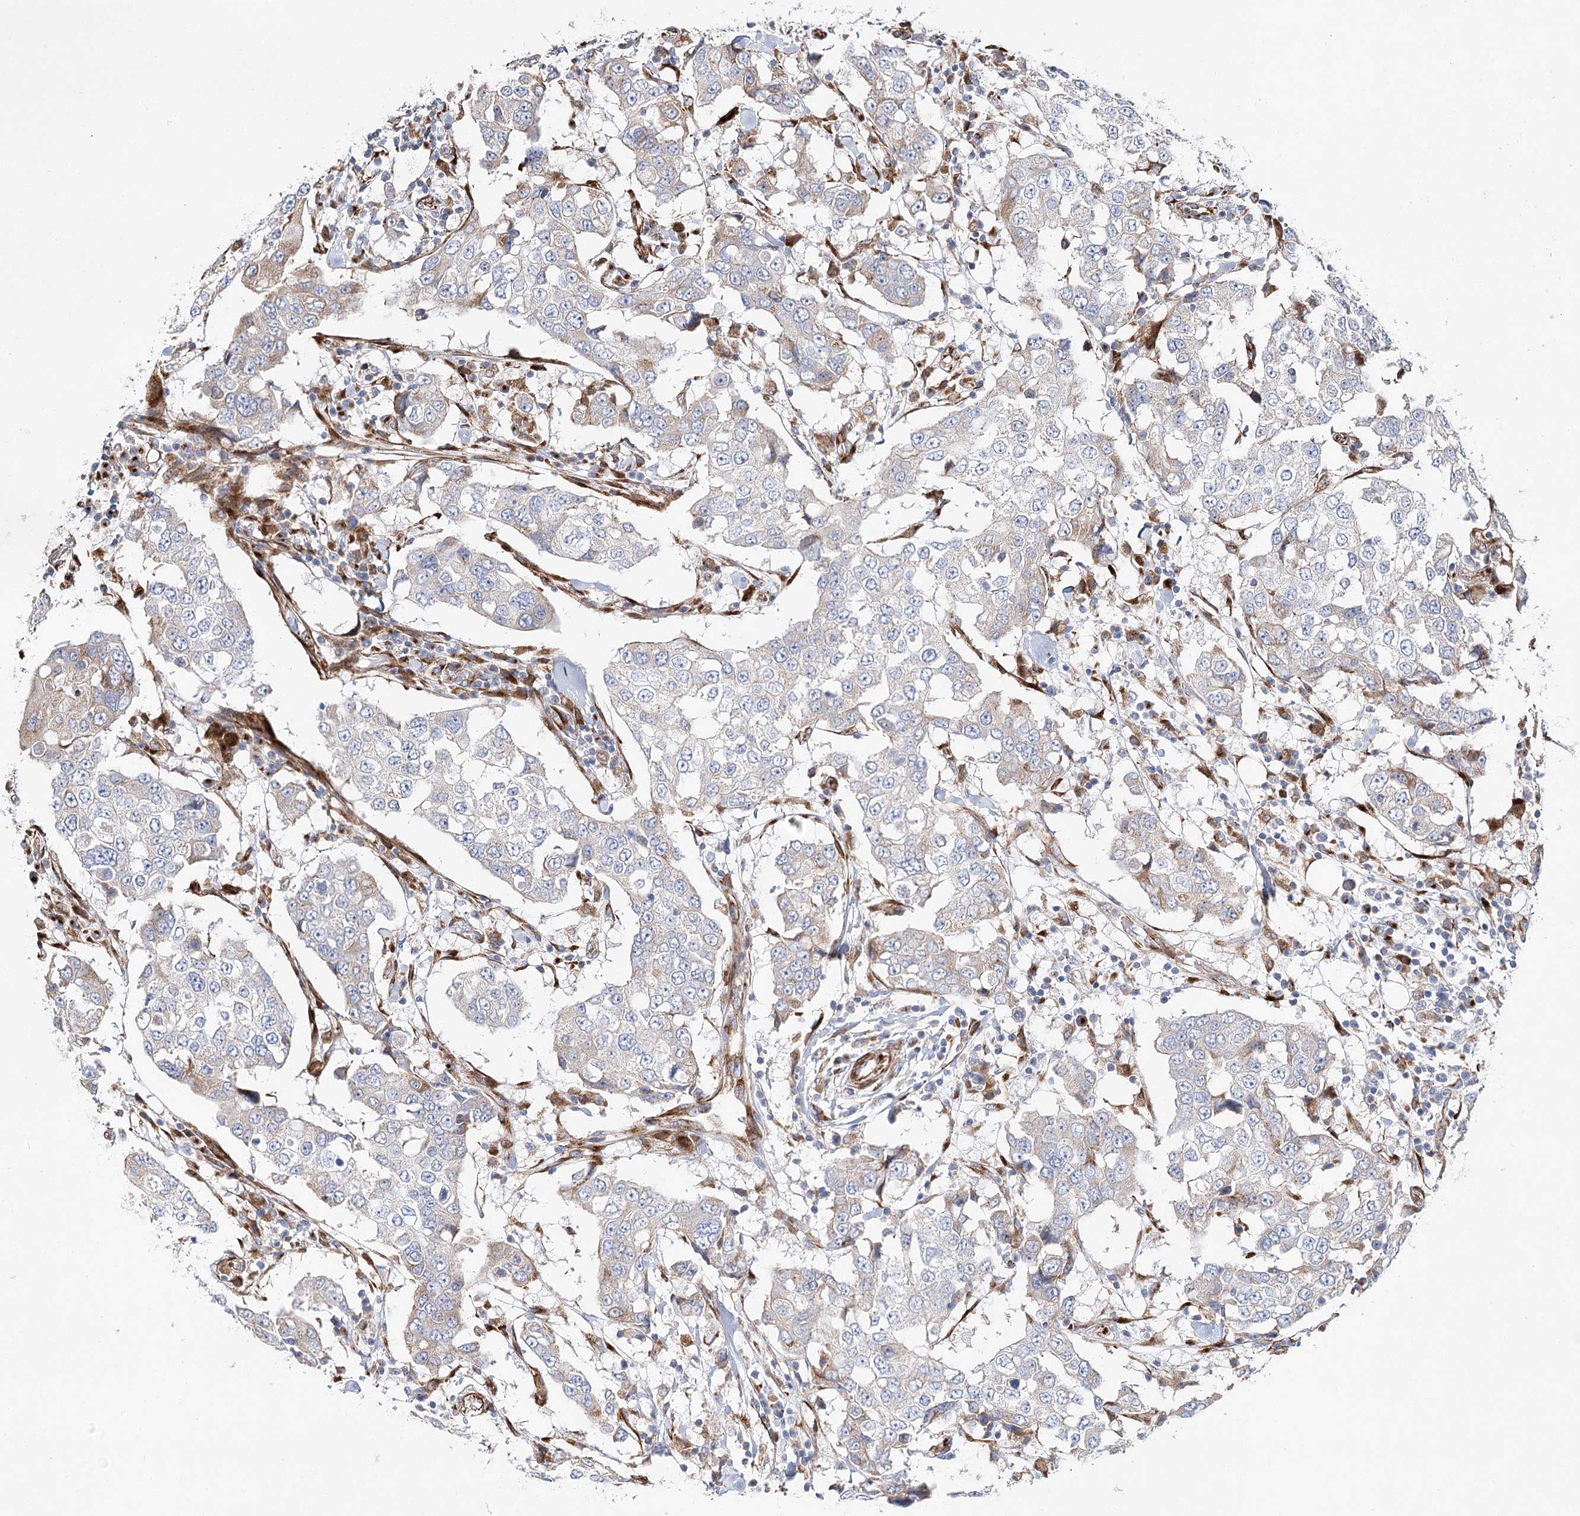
{"staining": {"intensity": "moderate", "quantity": "25%-75%", "location": "cytoplasmic/membranous"}, "tissue": "breast cancer", "cell_type": "Tumor cells", "image_type": "cancer", "snomed": [{"axis": "morphology", "description": "Duct carcinoma"}, {"axis": "topography", "description": "Breast"}], "caption": "A micrograph of human breast invasive ductal carcinoma stained for a protein reveals moderate cytoplasmic/membranous brown staining in tumor cells.", "gene": "ABRAXAS2", "patient": {"sex": "female", "age": 27}}